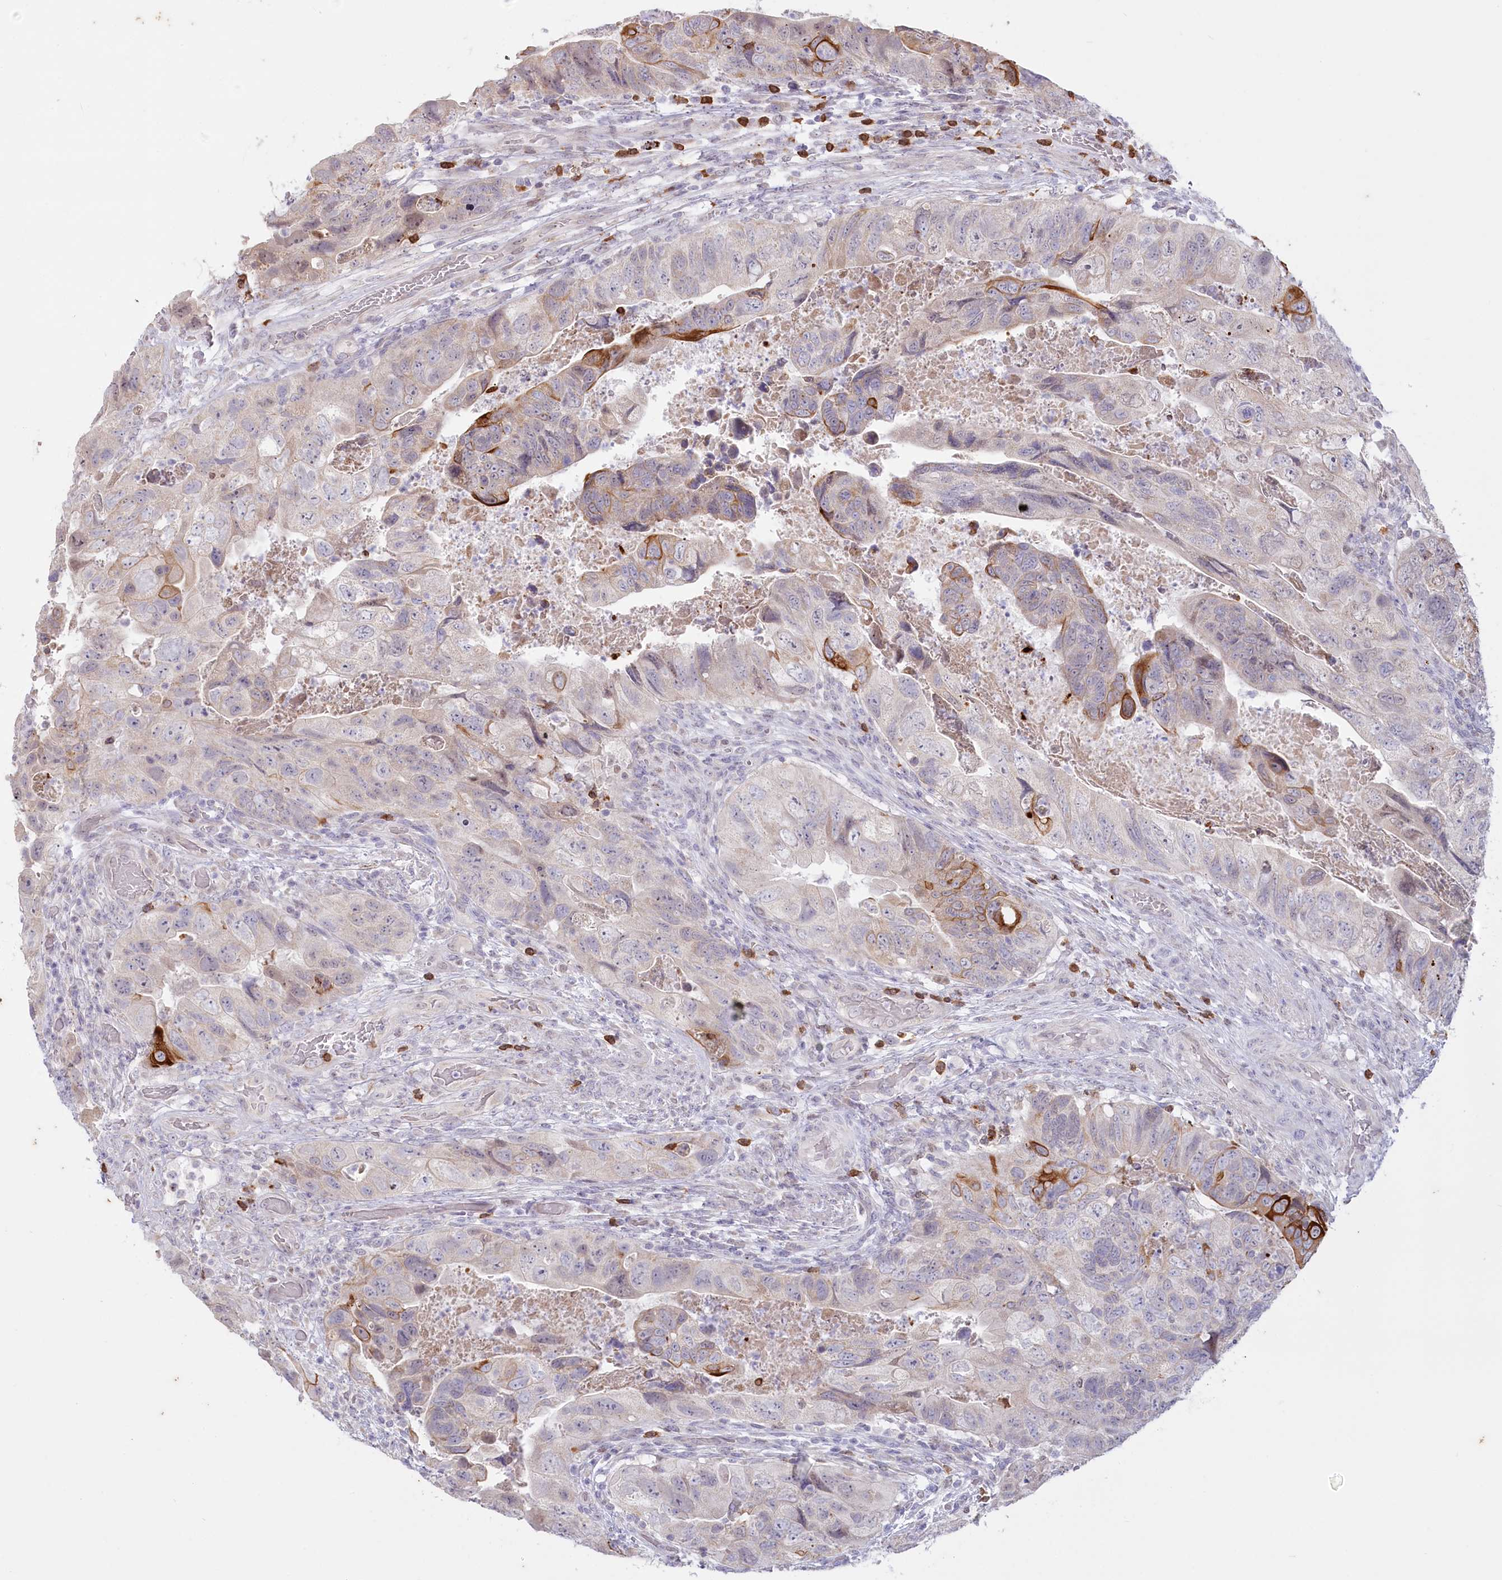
{"staining": {"intensity": "moderate", "quantity": "<25%", "location": "cytoplasmic/membranous"}, "tissue": "colorectal cancer", "cell_type": "Tumor cells", "image_type": "cancer", "snomed": [{"axis": "morphology", "description": "Adenocarcinoma, NOS"}, {"axis": "topography", "description": "Rectum"}], "caption": "Immunohistochemistry (IHC) of human adenocarcinoma (colorectal) displays low levels of moderate cytoplasmic/membranous expression in about <25% of tumor cells.", "gene": "ABITRAM", "patient": {"sex": "male", "age": 63}}